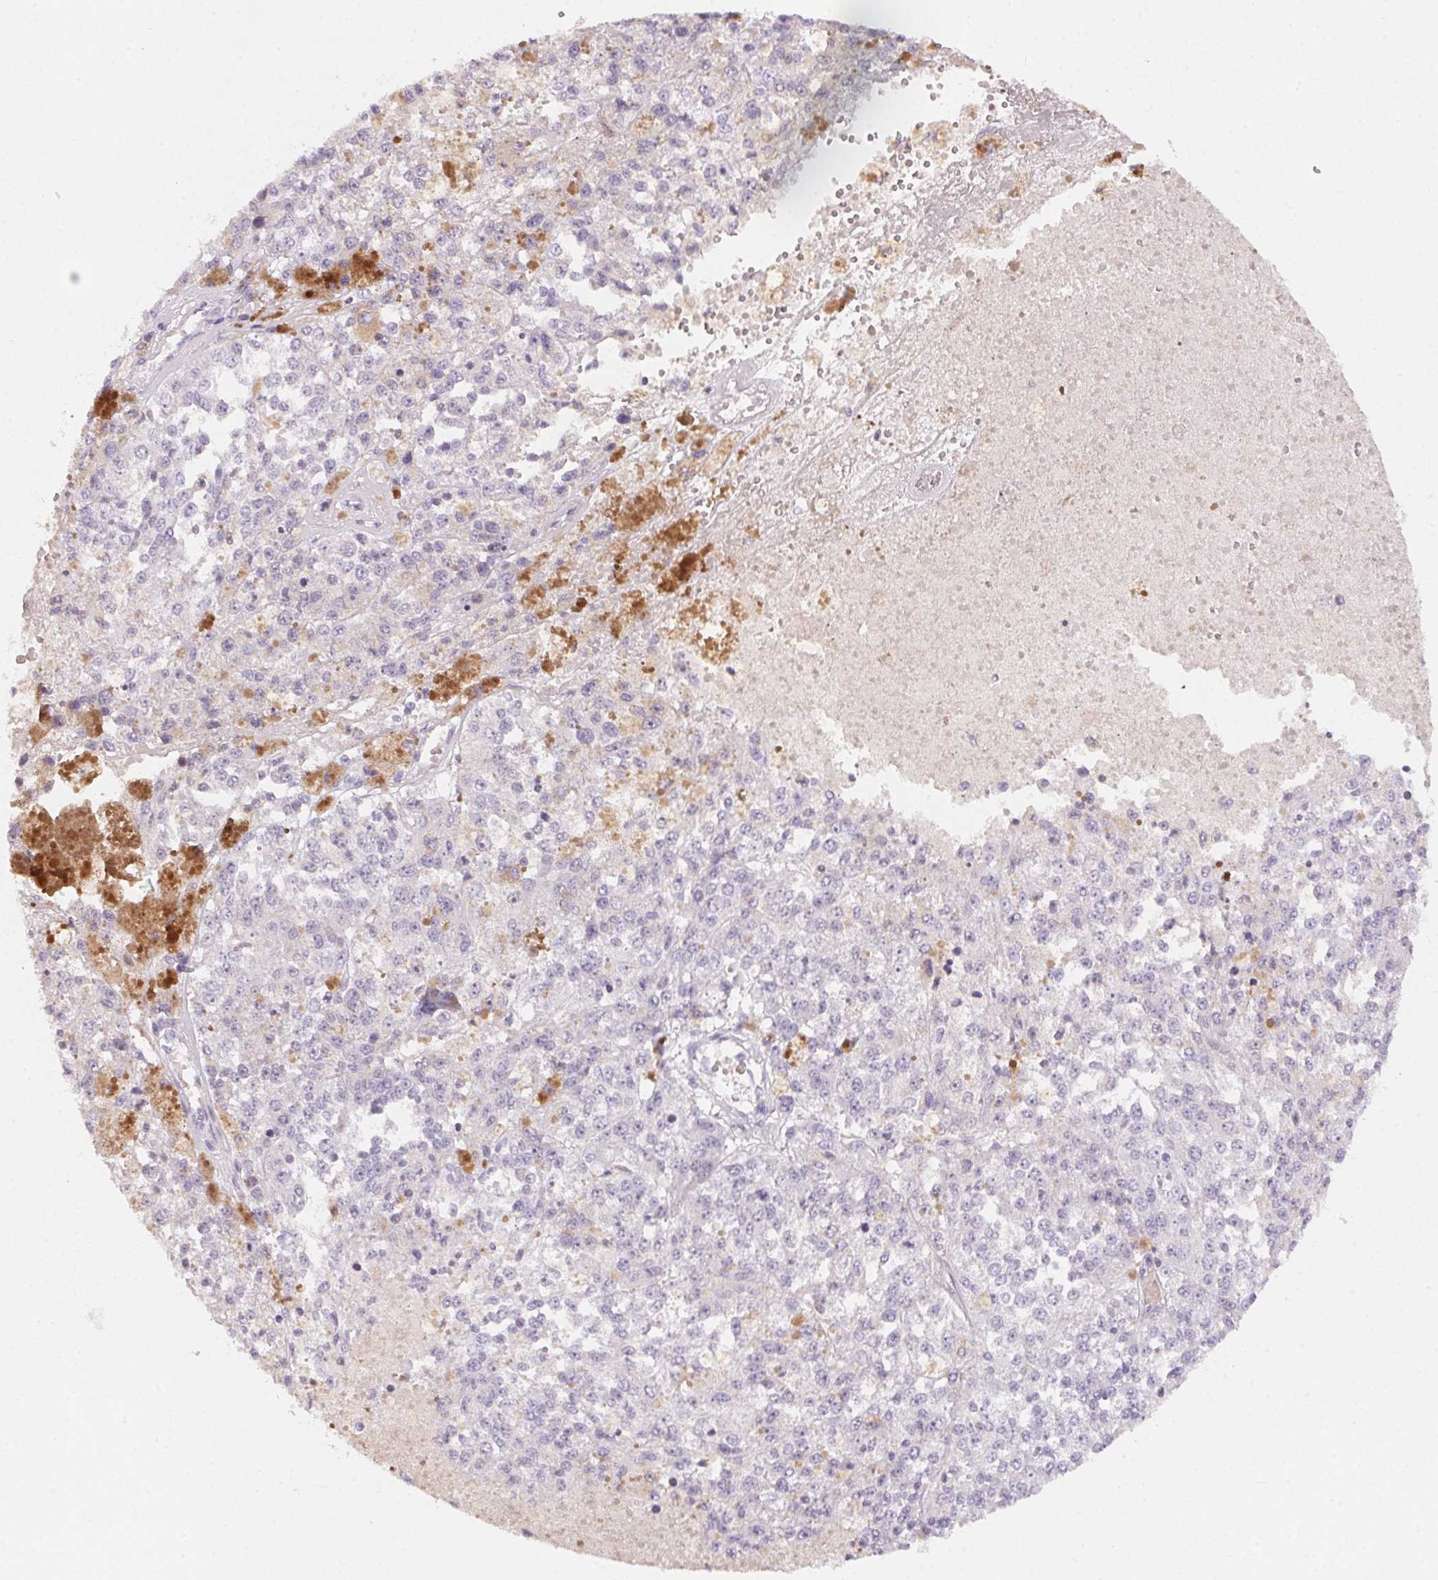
{"staining": {"intensity": "negative", "quantity": "none", "location": "none"}, "tissue": "melanoma", "cell_type": "Tumor cells", "image_type": "cancer", "snomed": [{"axis": "morphology", "description": "Malignant melanoma, Metastatic site"}, {"axis": "topography", "description": "Lymph node"}], "caption": "Human melanoma stained for a protein using IHC shows no positivity in tumor cells.", "gene": "PADI4", "patient": {"sex": "female", "age": 64}}